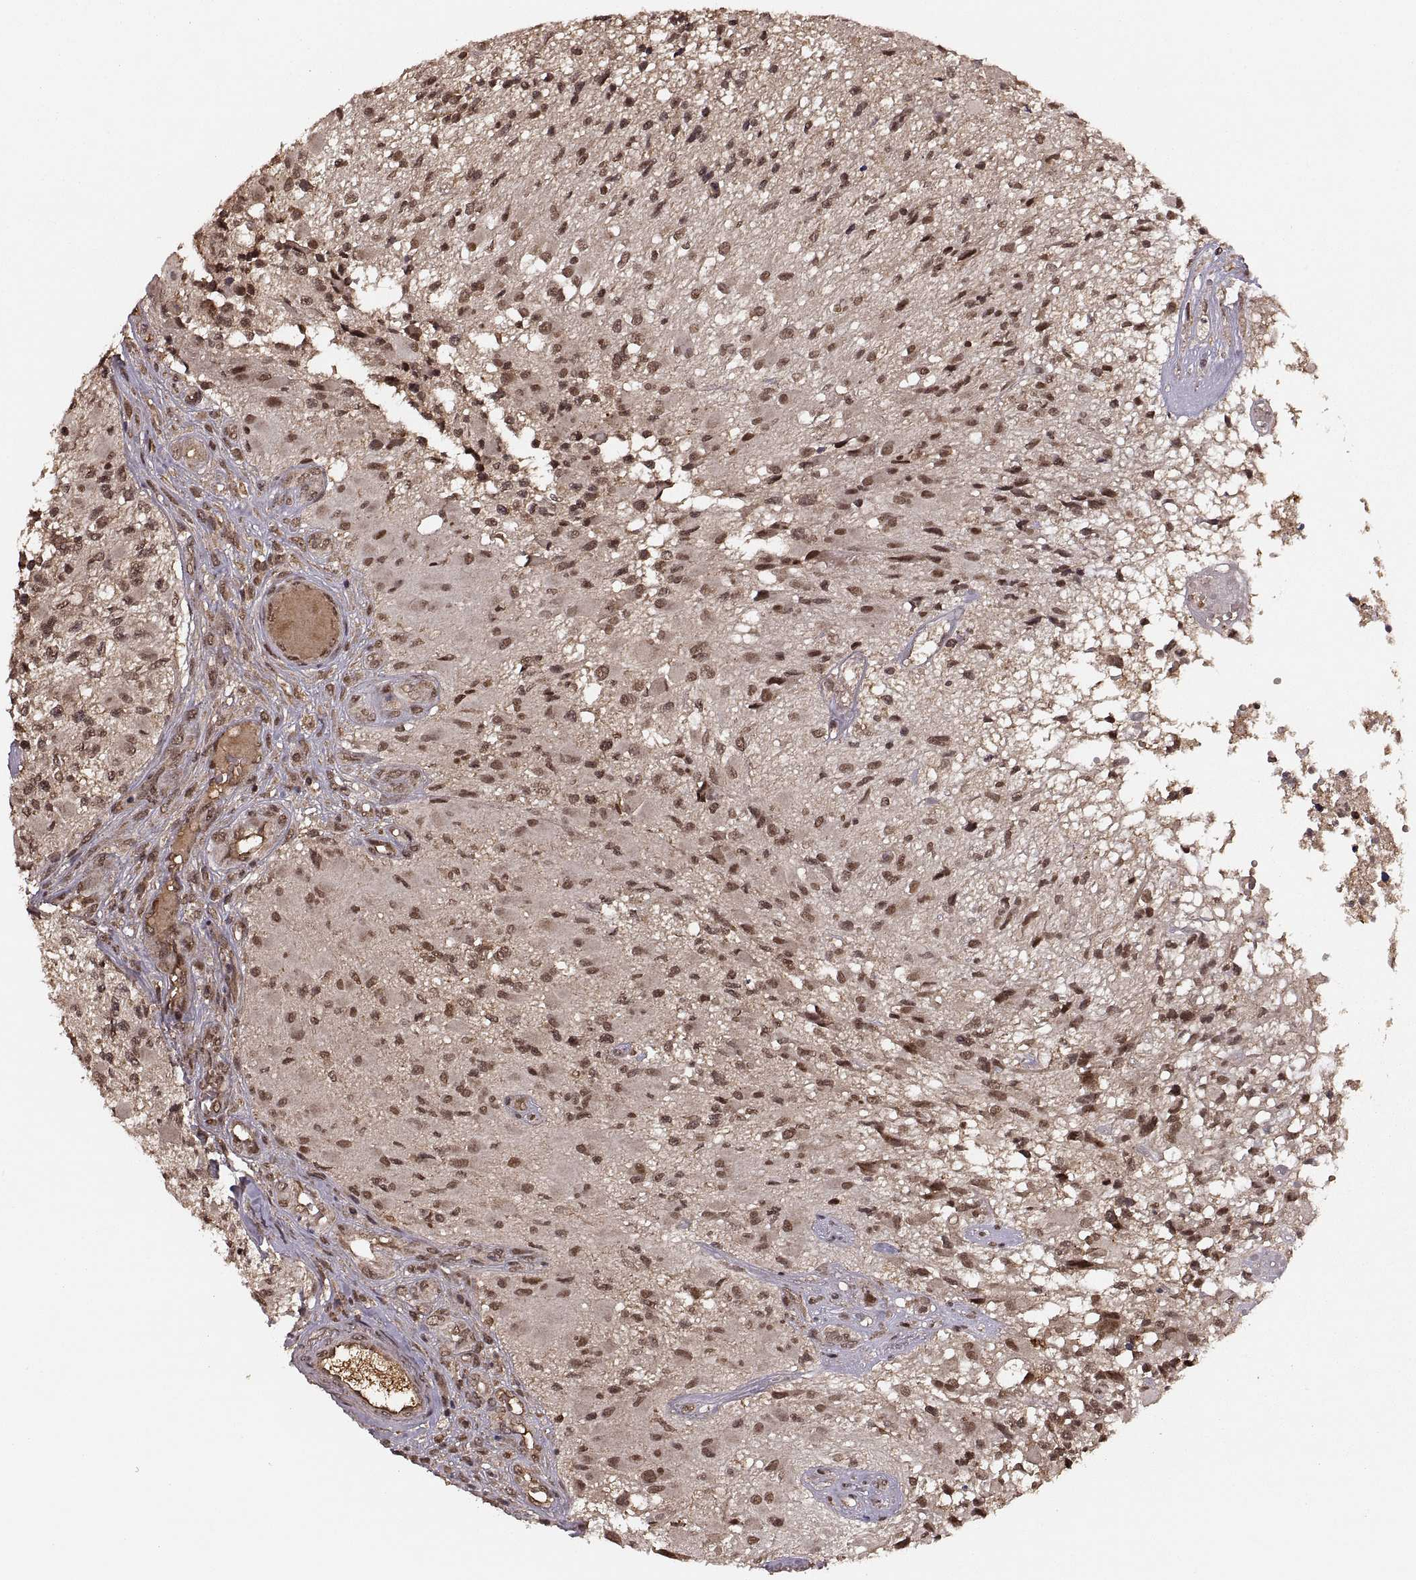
{"staining": {"intensity": "strong", "quantity": ">75%", "location": "nuclear"}, "tissue": "glioma", "cell_type": "Tumor cells", "image_type": "cancer", "snomed": [{"axis": "morphology", "description": "Glioma, malignant, High grade"}, {"axis": "topography", "description": "Brain"}], "caption": "Glioma stained with a protein marker exhibits strong staining in tumor cells.", "gene": "RFT1", "patient": {"sex": "female", "age": 63}}